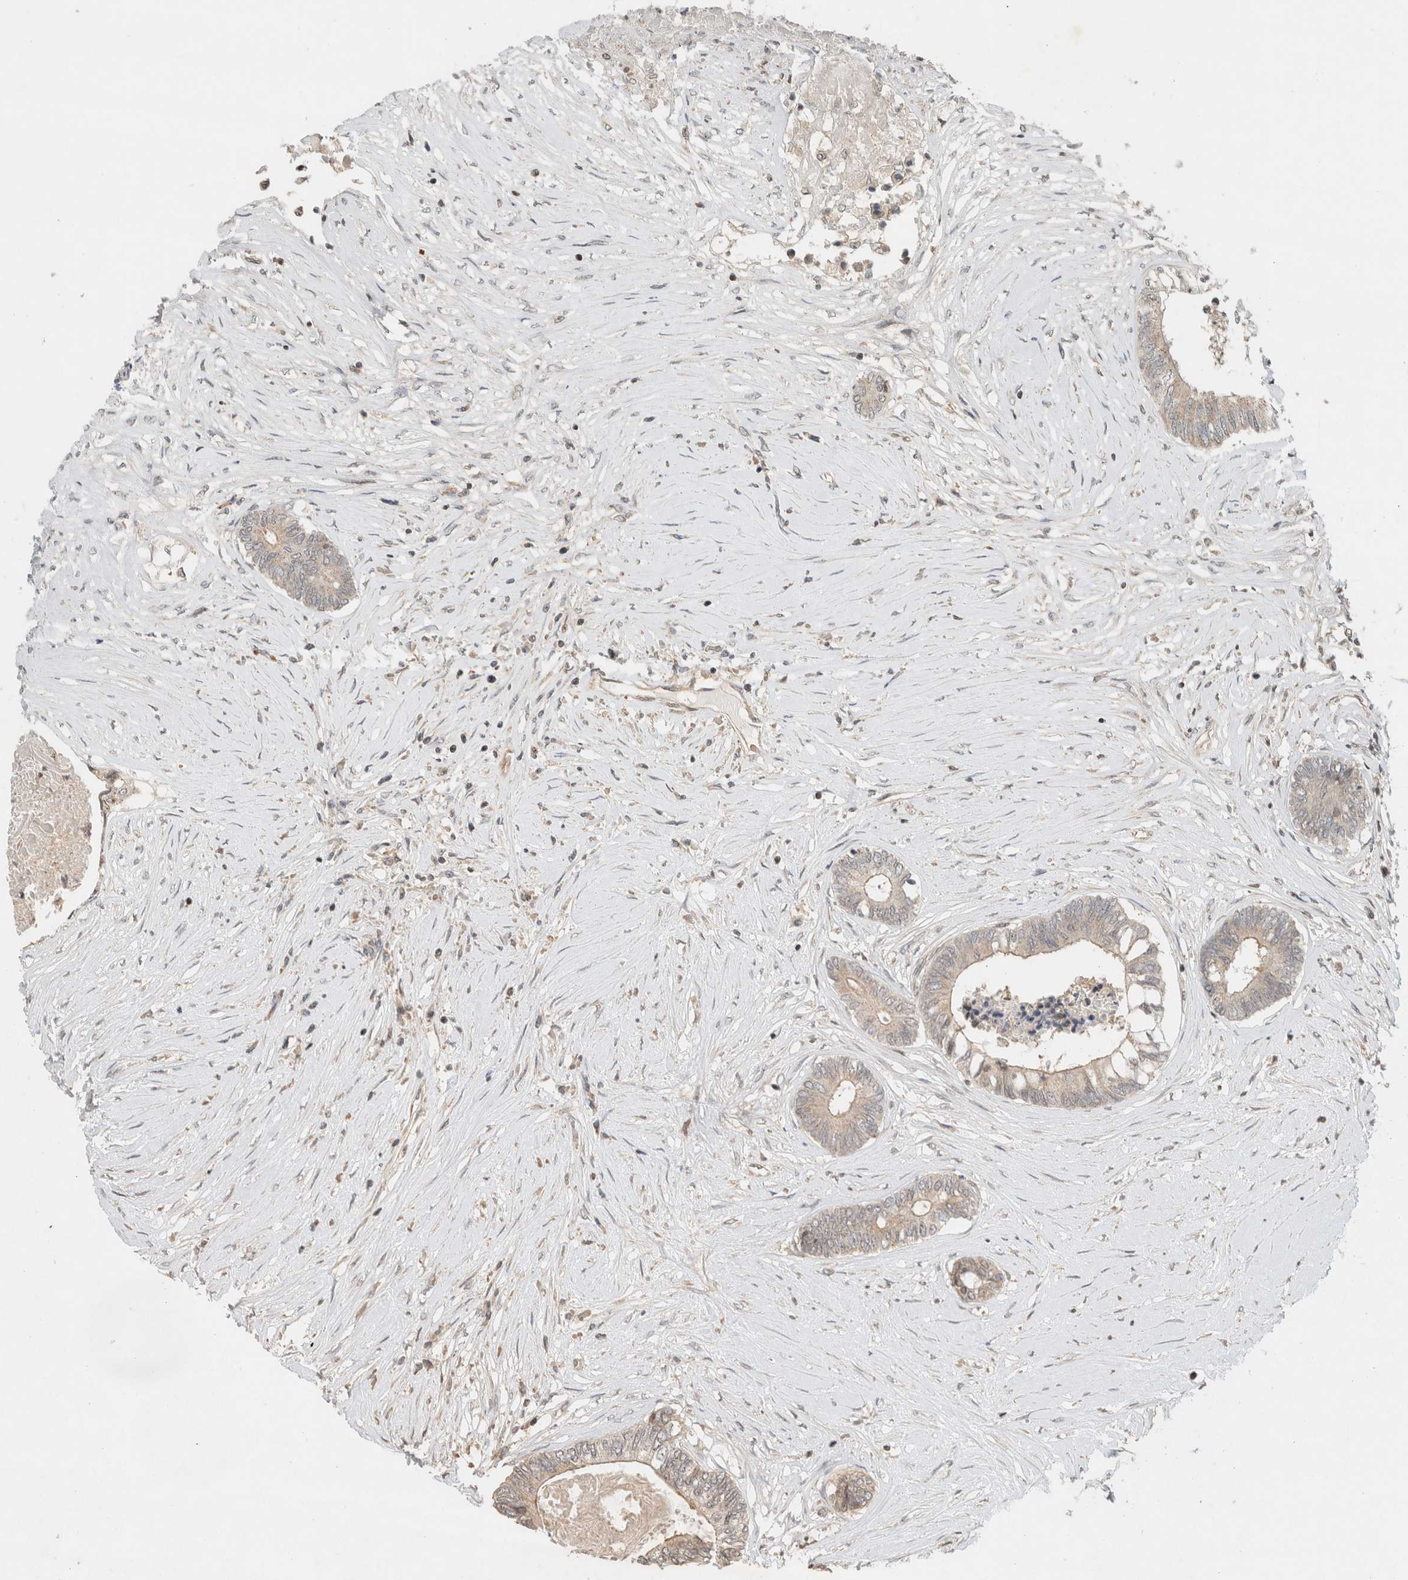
{"staining": {"intensity": "weak", "quantity": "<25%", "location": "cytoplasmic/membranous"}, "tissue": "colorectal cancer", "cell_type": "Tumor cells", "image_type": "cancer", "snomed": [{"axis": "morphology", "description": "Adenocarcinoma, NOS"}, {"axis": "topography", "description": "Rectum"}], "caption": "The image shows no staining of tumor cells in colorectal adenocarcinoma.", "gene": "CAAP1", "patient": {"sex": "male", "age": 63}}